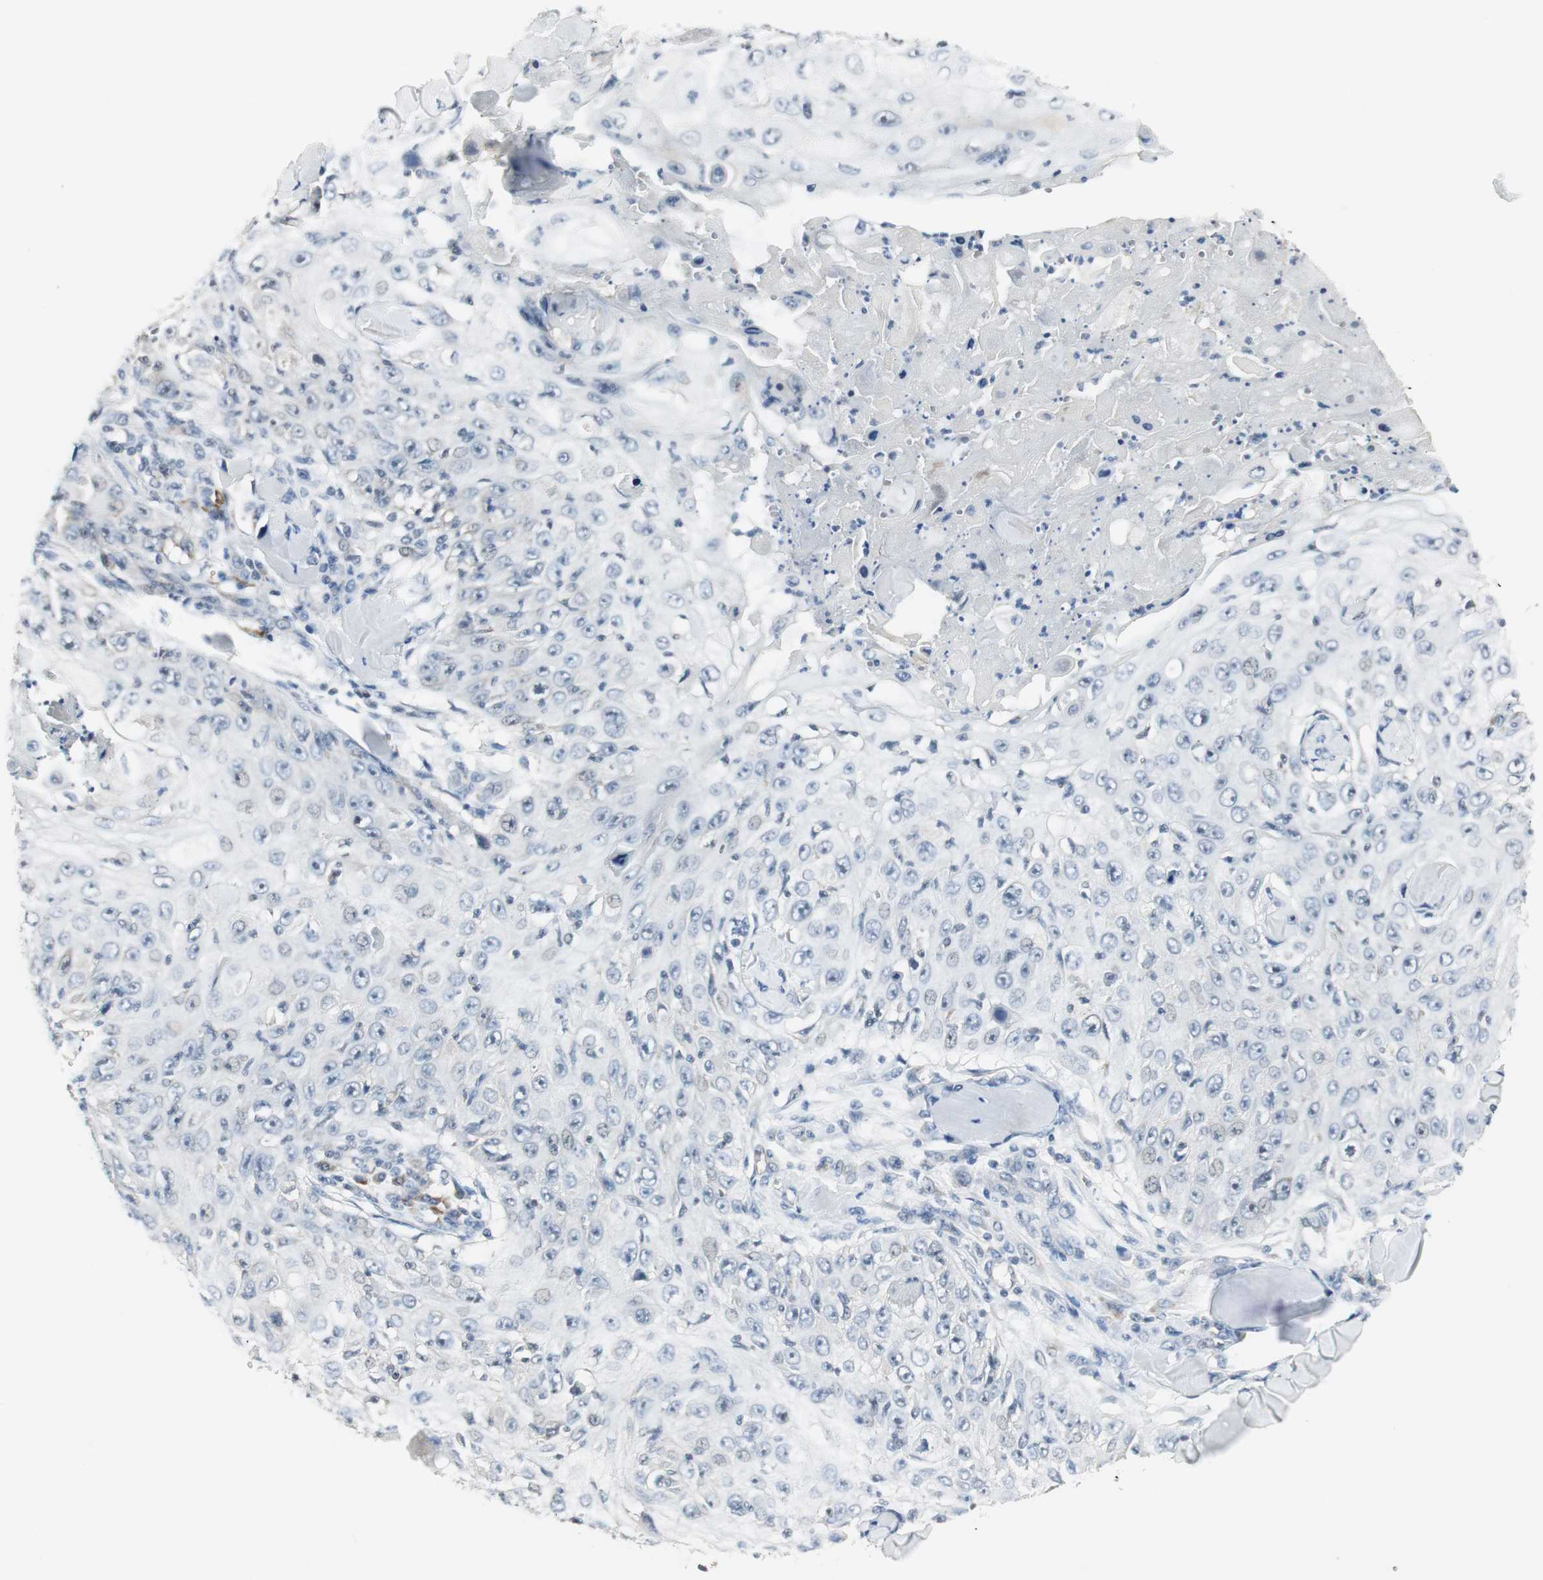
{"staining": {"intensity": "negative", "quantity": "none", "location": "none"}, "tissue": "skin cancer", "cell_type": "Tumor cells", "image_type": "cancer", "snomed": [{"axis": "morphology", "description": "Squamous cell carcinoma, NOS"}, {"axis": "topography", "description": "Skin"}], "caption": "Photomicrograph shows no protein expression in tumor cells of squamous cell carcinoma (skin) tissue. Nuclei are stained in blue.", "gene": "CCT5", "patient": {"sex": "male", "age": 86}}